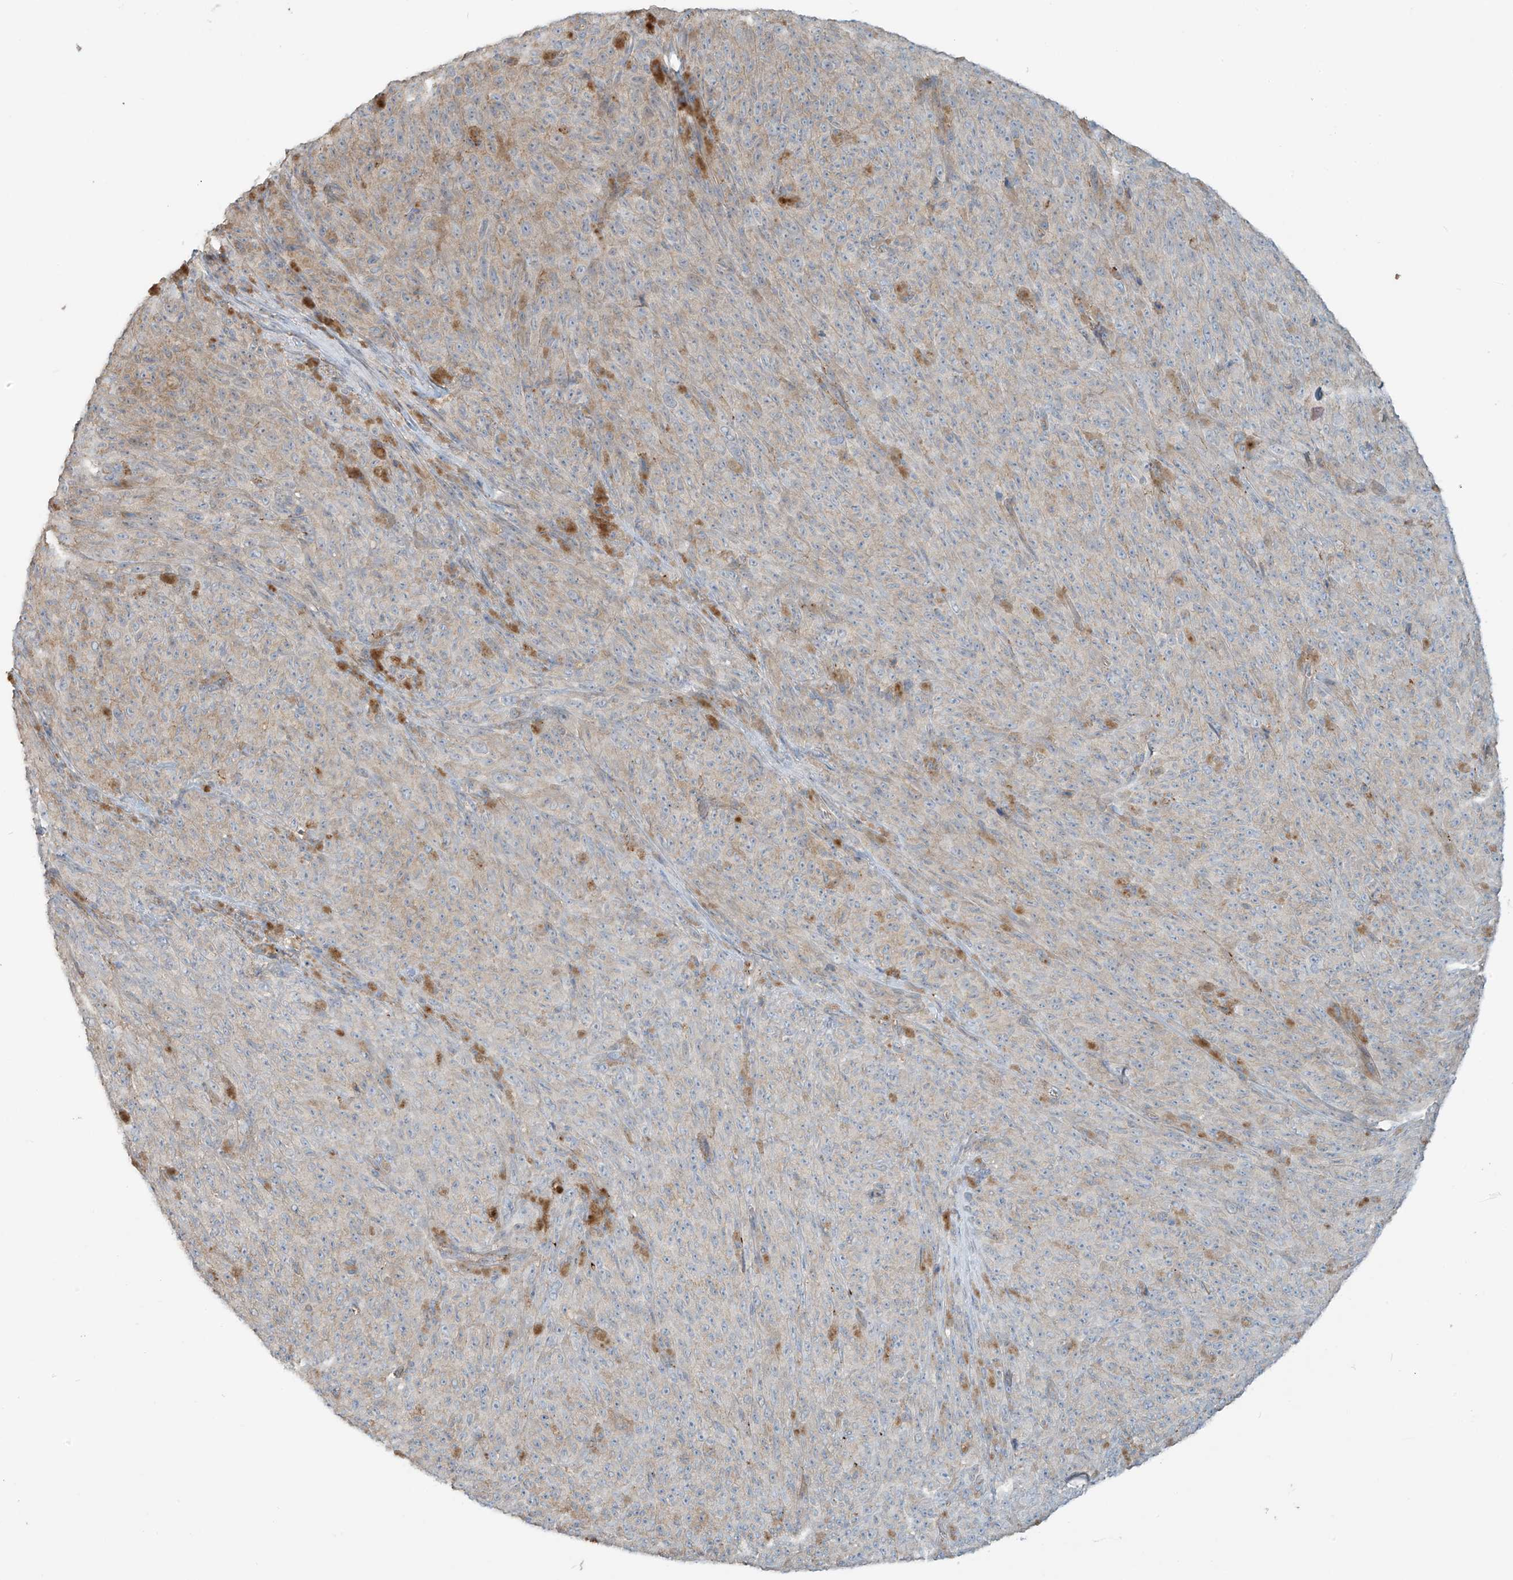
{"staining": {"intensity": "weak", "quantity": "<25%", "location": "cytoplasmic/membranous"}, "tissue": "melanoma", "cell_type": "Tumor cells", "image_type": "cancer", "snomed": [{"axis": "morphology", "description": "Malignant melanoma, NOS"}, {"axis": "topography", "description": "Skin"}], "caption": "The immunohistochemistry histopathology image has no significant positivity in tumor cells of malignant melanoma tissue. Brightfield microscopy of immunohistochemistry stained with DAB (brown) and hematoxylin (blue), captured at high magnification.", "gene": "SLC9A2", "patient": {"sex": "female", "age": 82}}